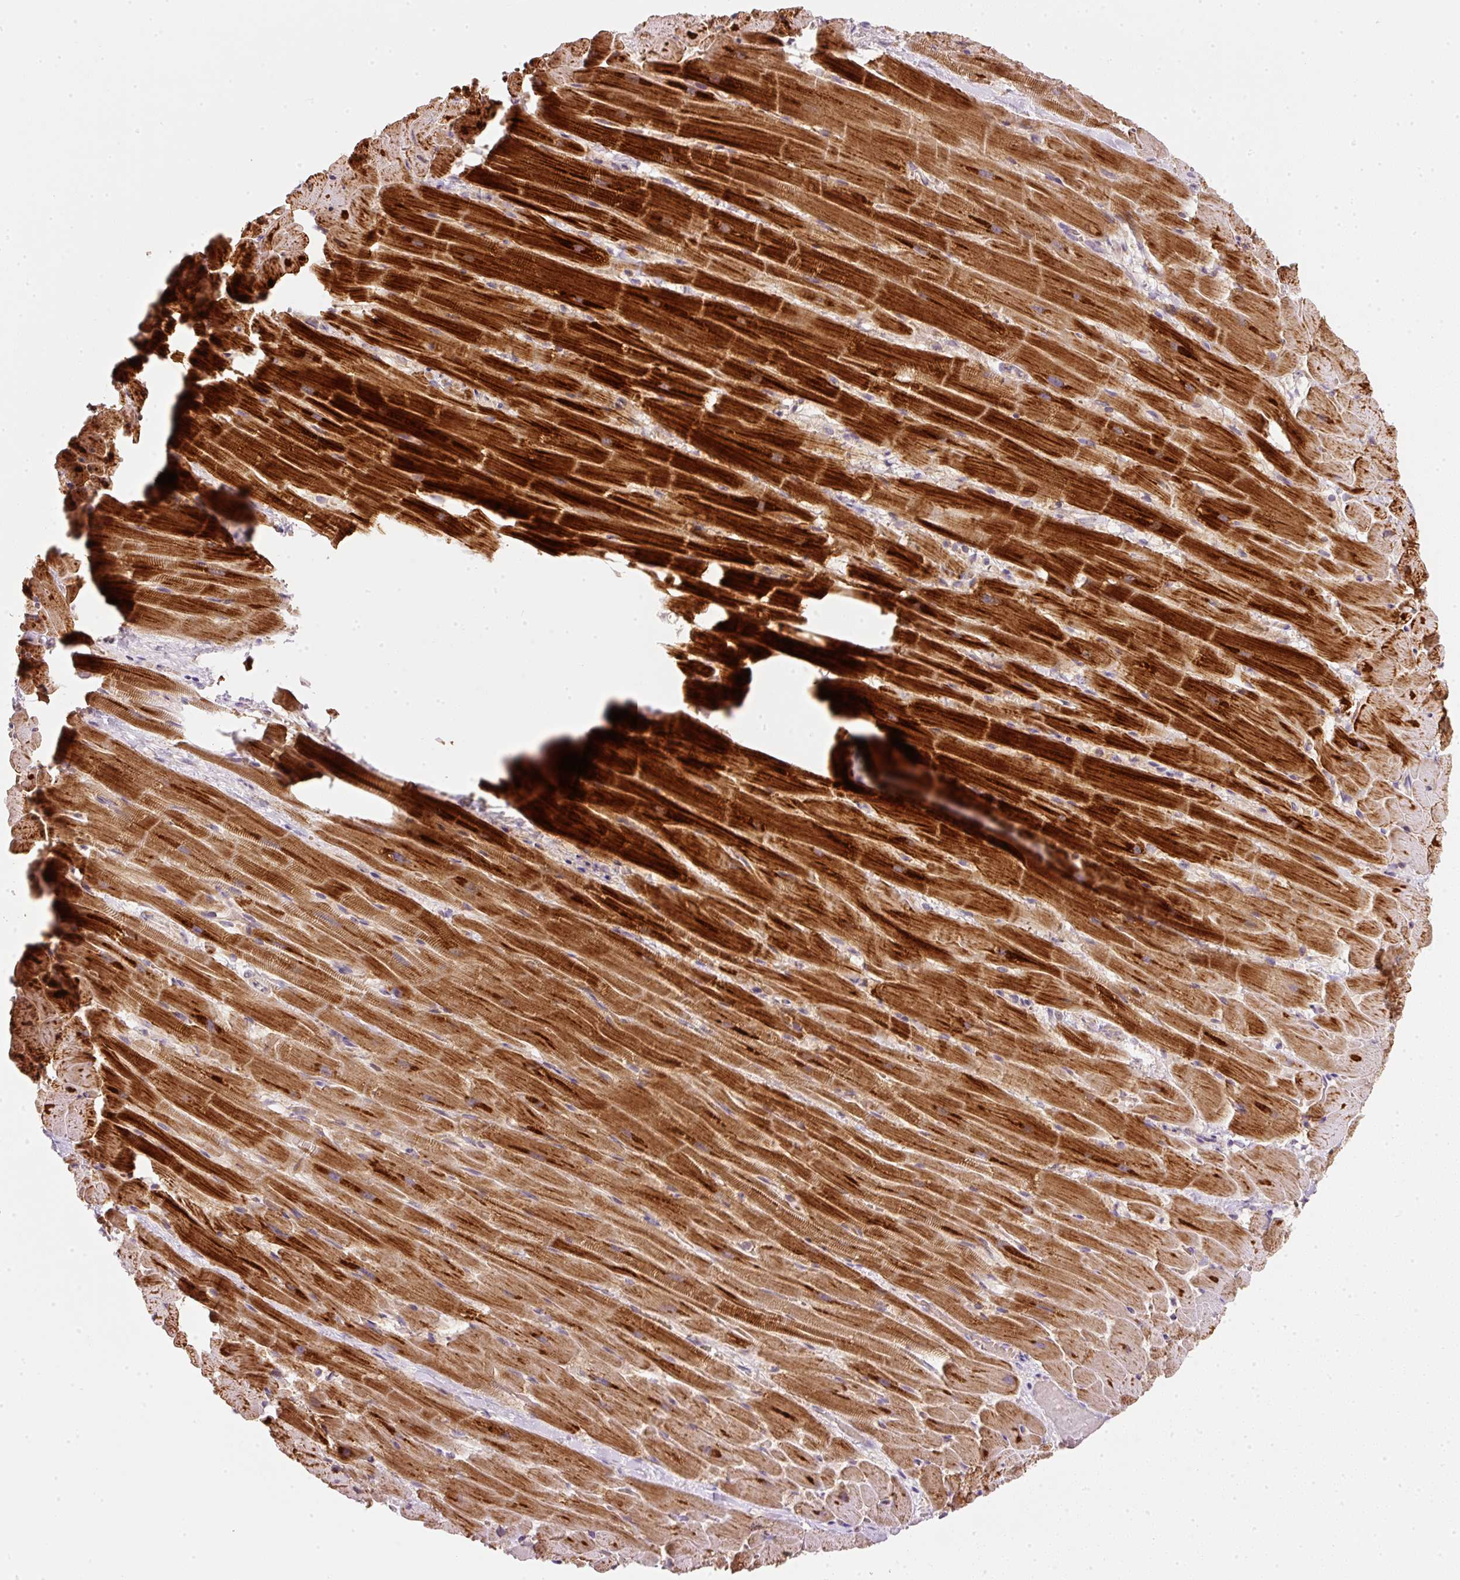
{"staining": {"intensity": "strong", "quantity": ">75%", "location": "cytoplasmic/membranous"}, "tissue": "heart muscle", "cell_type": "Cardiomyocytes", "image_type": "normal", "snomed": [{"axis": "morphology", "description": "Normal tissue, NOS"}, {"axis": "topography", "description": "Heart"}], "caption": "Immunohistochemical staining of unremarkable heart muscle exhibits strong cytoplasmic/membranous protein staining in about >75% of cardiomyocytes. Nuclei are stained in blue.", "gene": "NDUFA1", "patient": {"sex": "male", "age": 37}}